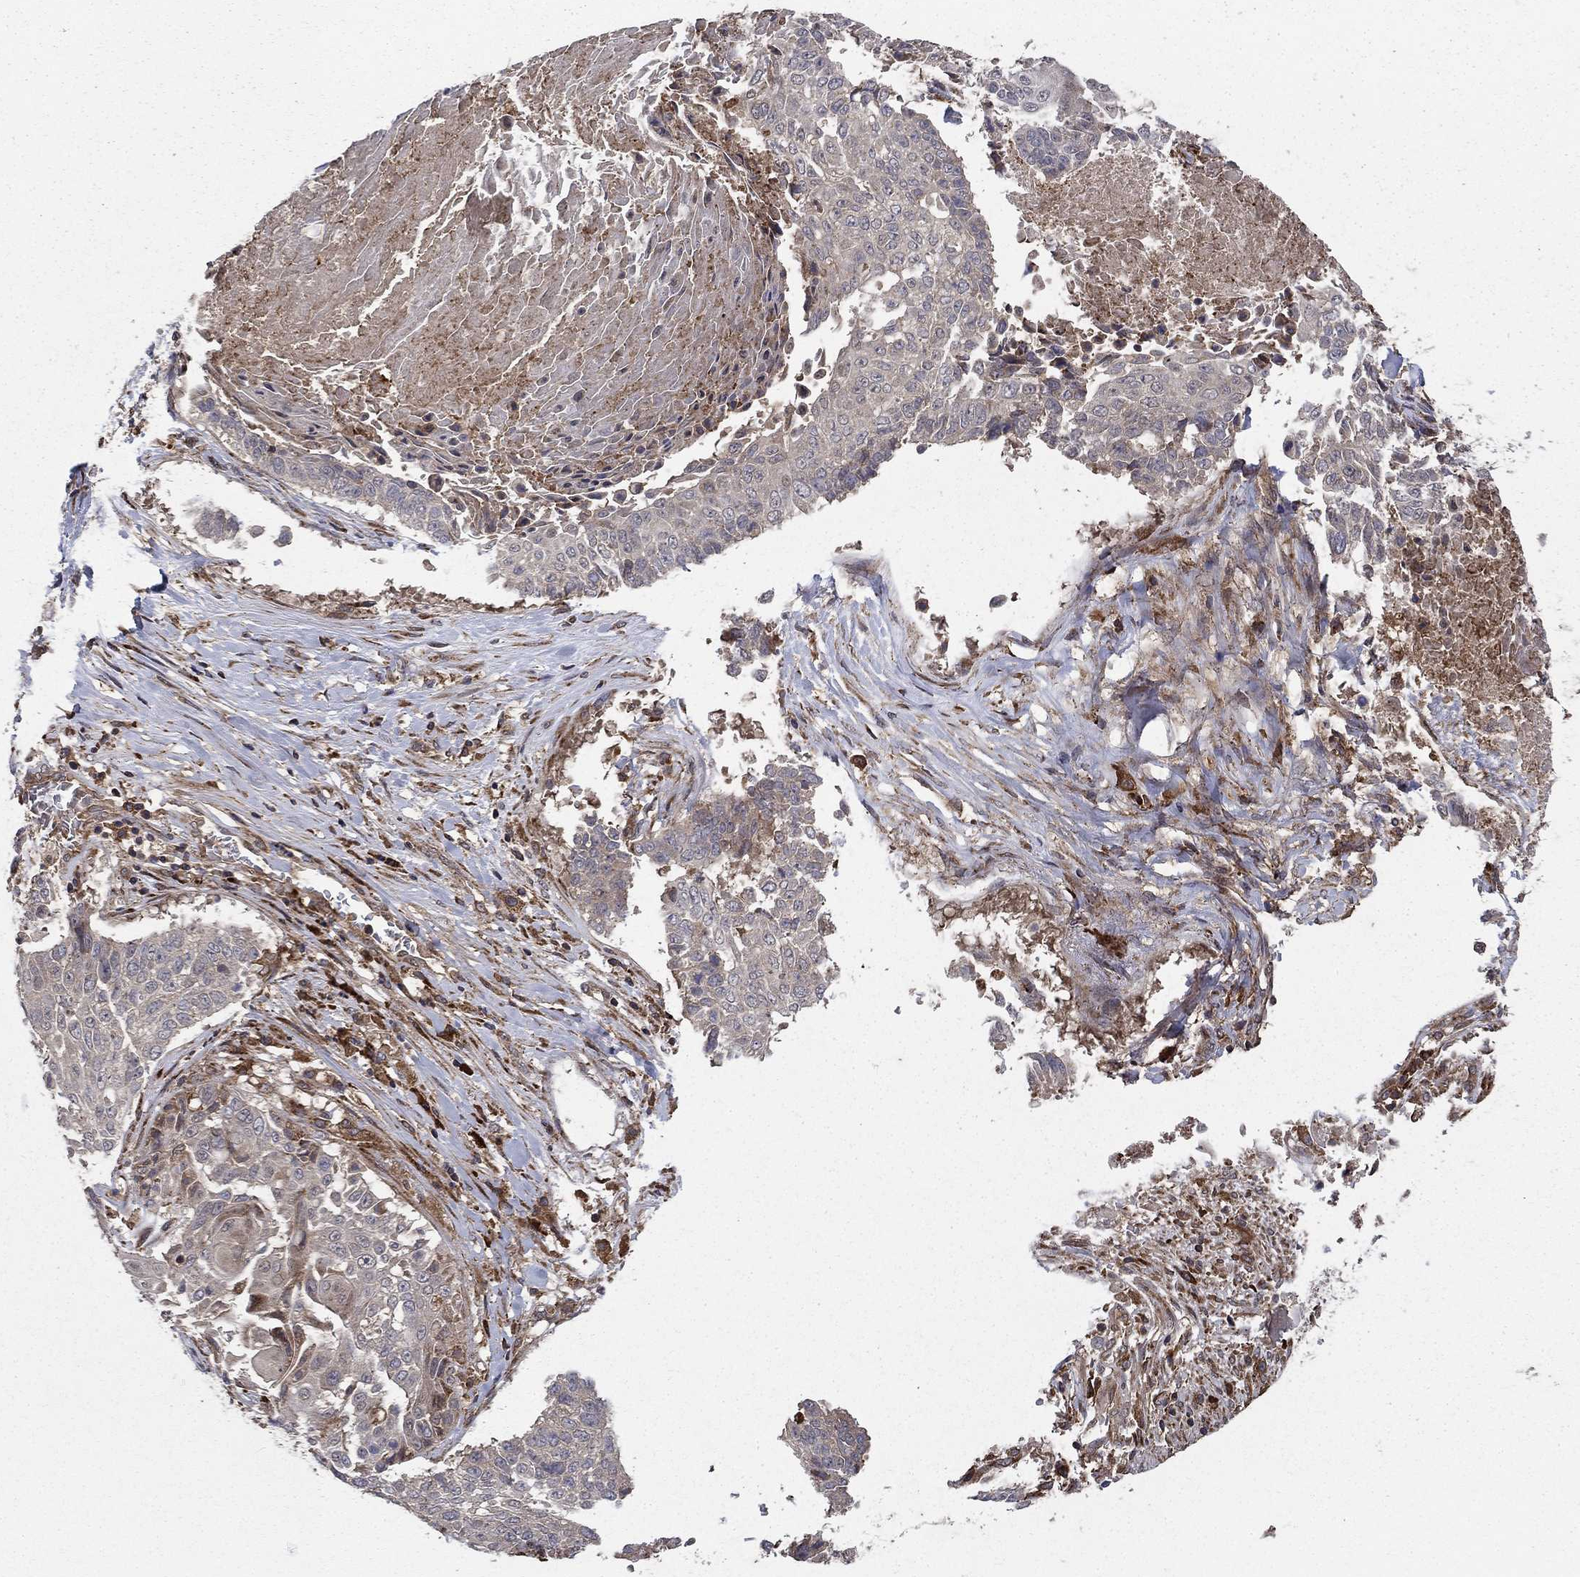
{"staining": {"intensity": "negative", "quantity": "none", "location": "none"}, "tissue": "lung cancer", "cell_type": "Tumor cells", "image_type": "cancer", "snomed": [{"axis": "morphology", "description": "Squamous cell carcinoma, NOS"}, {"axis": "topography", "description": "Lung"}], "caption": "A photomicrograph of lung cancer (squamous cell carcinoma) stained for a protein demonstrates no brown staining in tumor cells.", "gene": "BABAM2", "patient": {"sex": "male", "age": 64}}